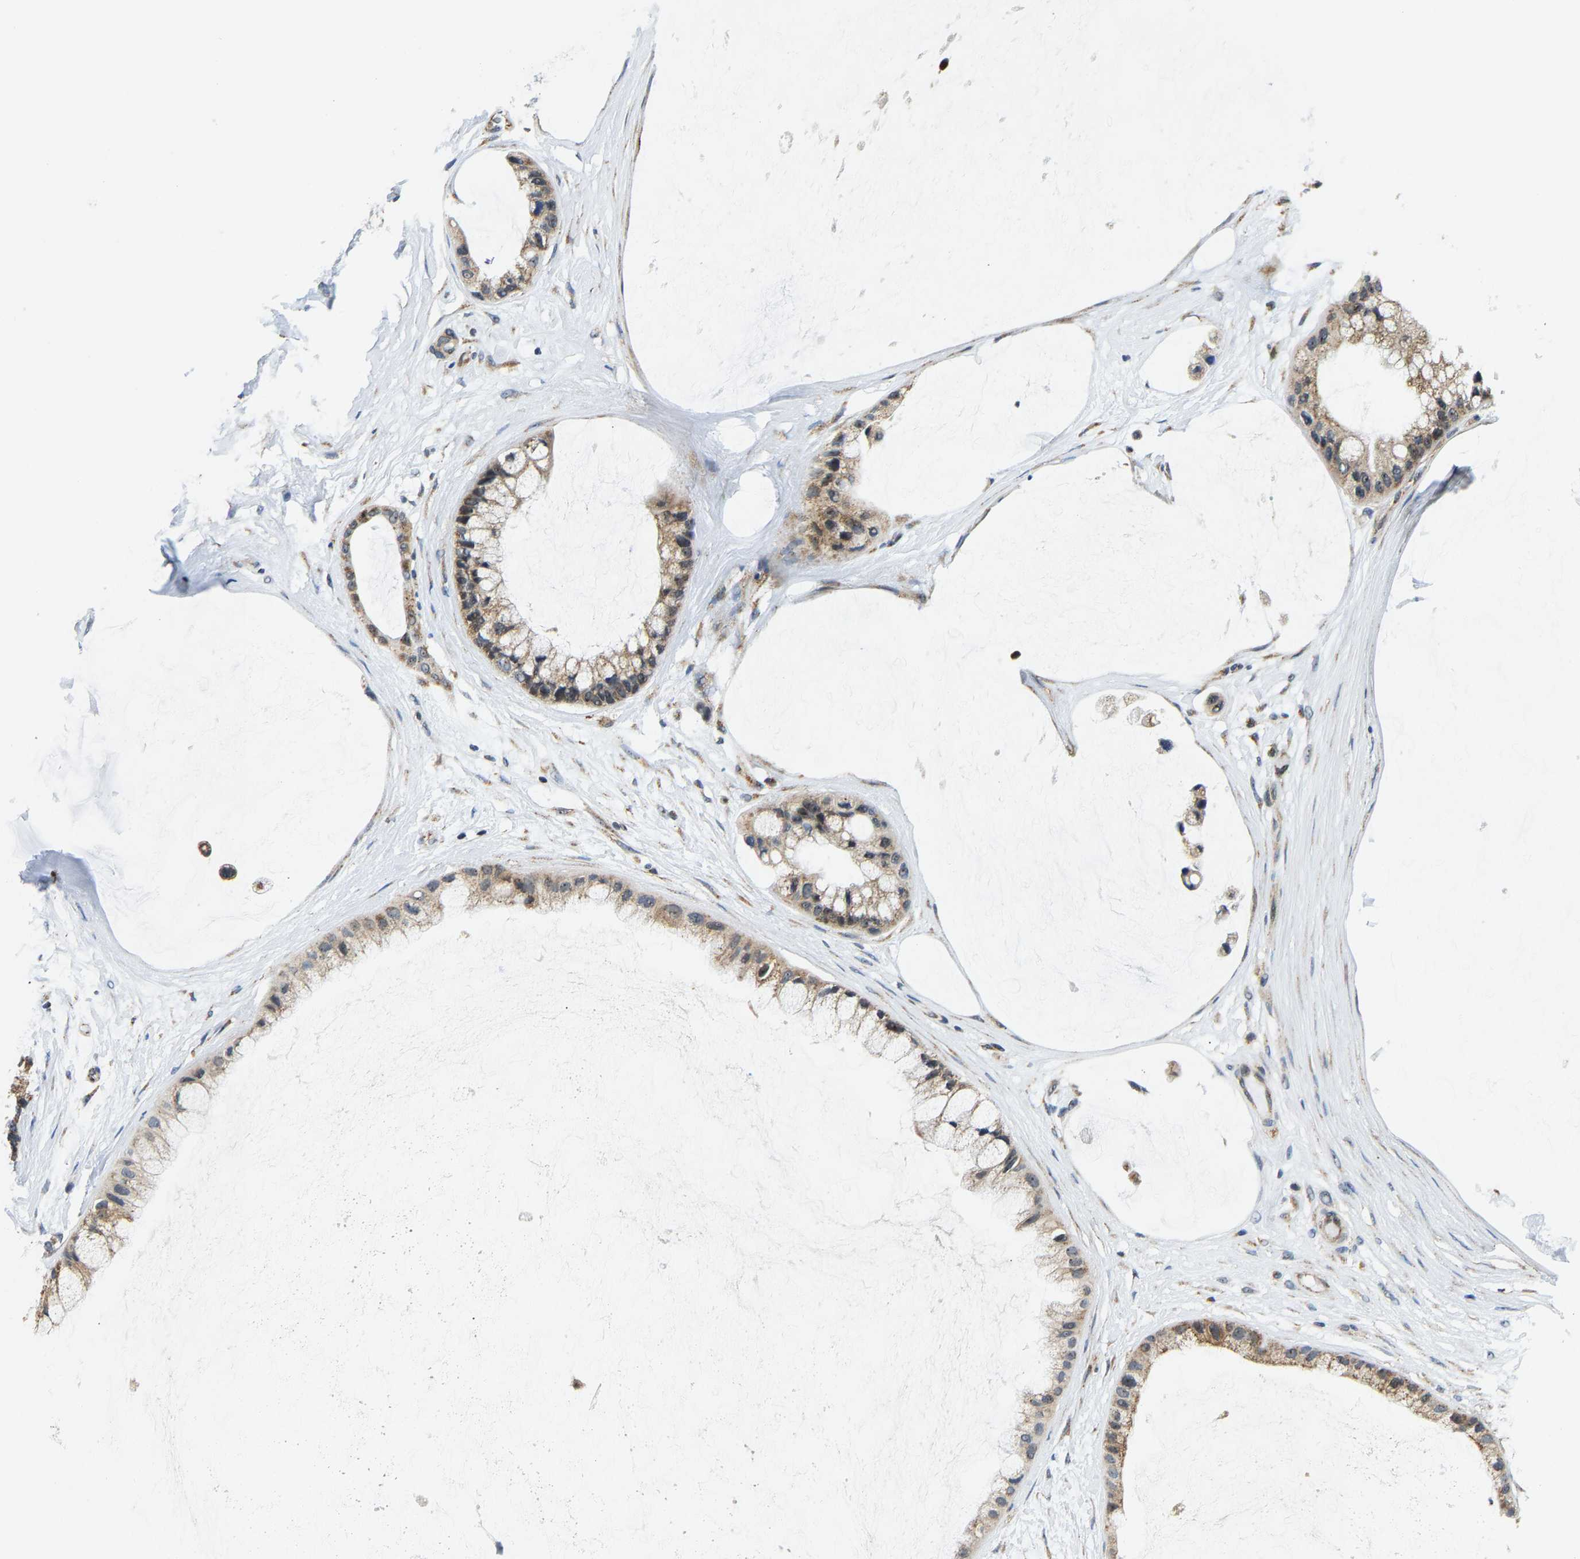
{"staining": {"intensity": "moderate", "quantity": ">75%", "location": "cytoplasmic/membranous"}, "tissue": "ovarian cancer", "cell_type": "Tumor cells", "image_type": "cancer", "snomed": [{"axis": "morphology", "description": "Cystadenocarcinoma, mucinous, NOS"}, {"axis": "topography", "description": "Ovary"}], "caption": "The image shows a brown stain indicating the presence of a protein in the cytoplasmic/membranous of tumor cells in ovarian cancer.", "gene": "GIMAP7", "patient": {"sex": "female", "age": 39}}